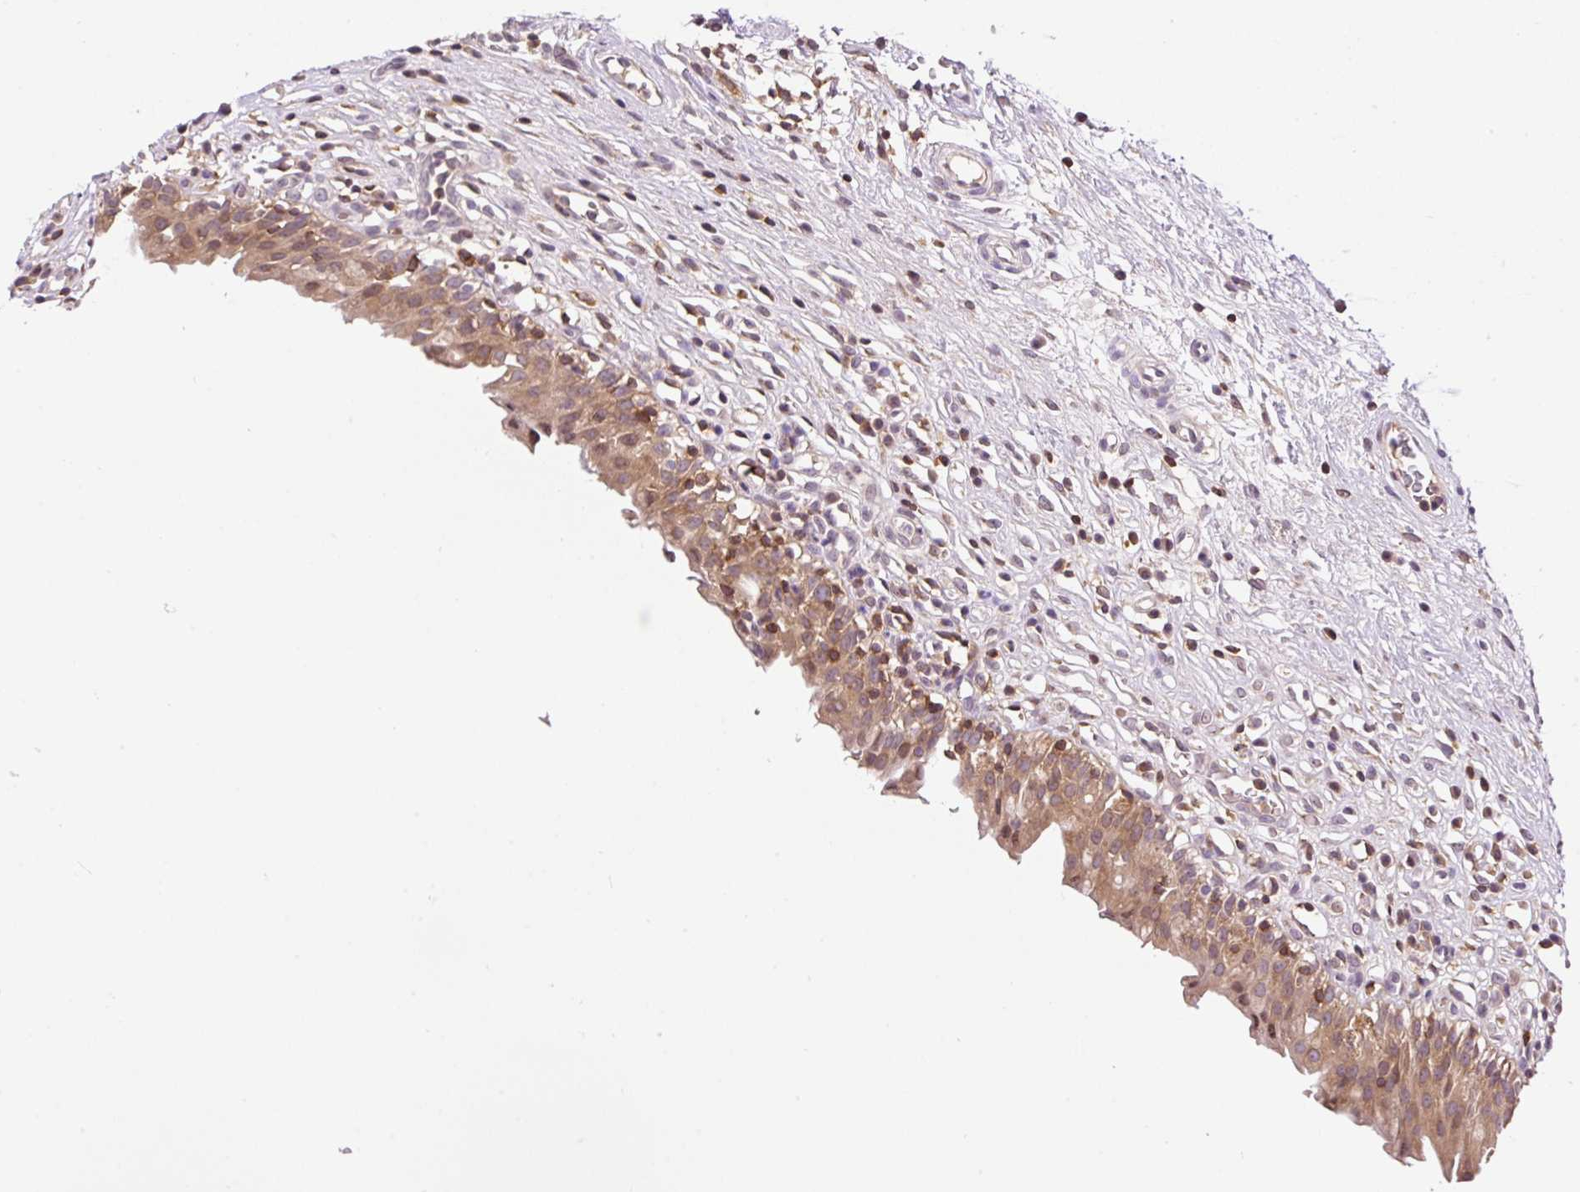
{"staining": {"intensity": "moderate", "quantity": ">75%", "location": "cytoplasmic/membranous"}, "tissue": "urinary bladder", "cell_type": "Urothelial cells", "image_type": "normal", "snomed": [{"axis": "morphology", "description": "Normal tissue, NOS"}, {"axis": "morphology", "description": "Inflammation, NOS"}, {"axis": "topography", "description": "Urinary bladder"}], "caption": "A brown stain shows moderate cytoplasmic/membranous expression of a protein in urothelial cells of unremarkable urinary bladder. Nuclei are stained in blue.", "gene": "CARD11", "patient": {"sex": "male", "age": 63}}